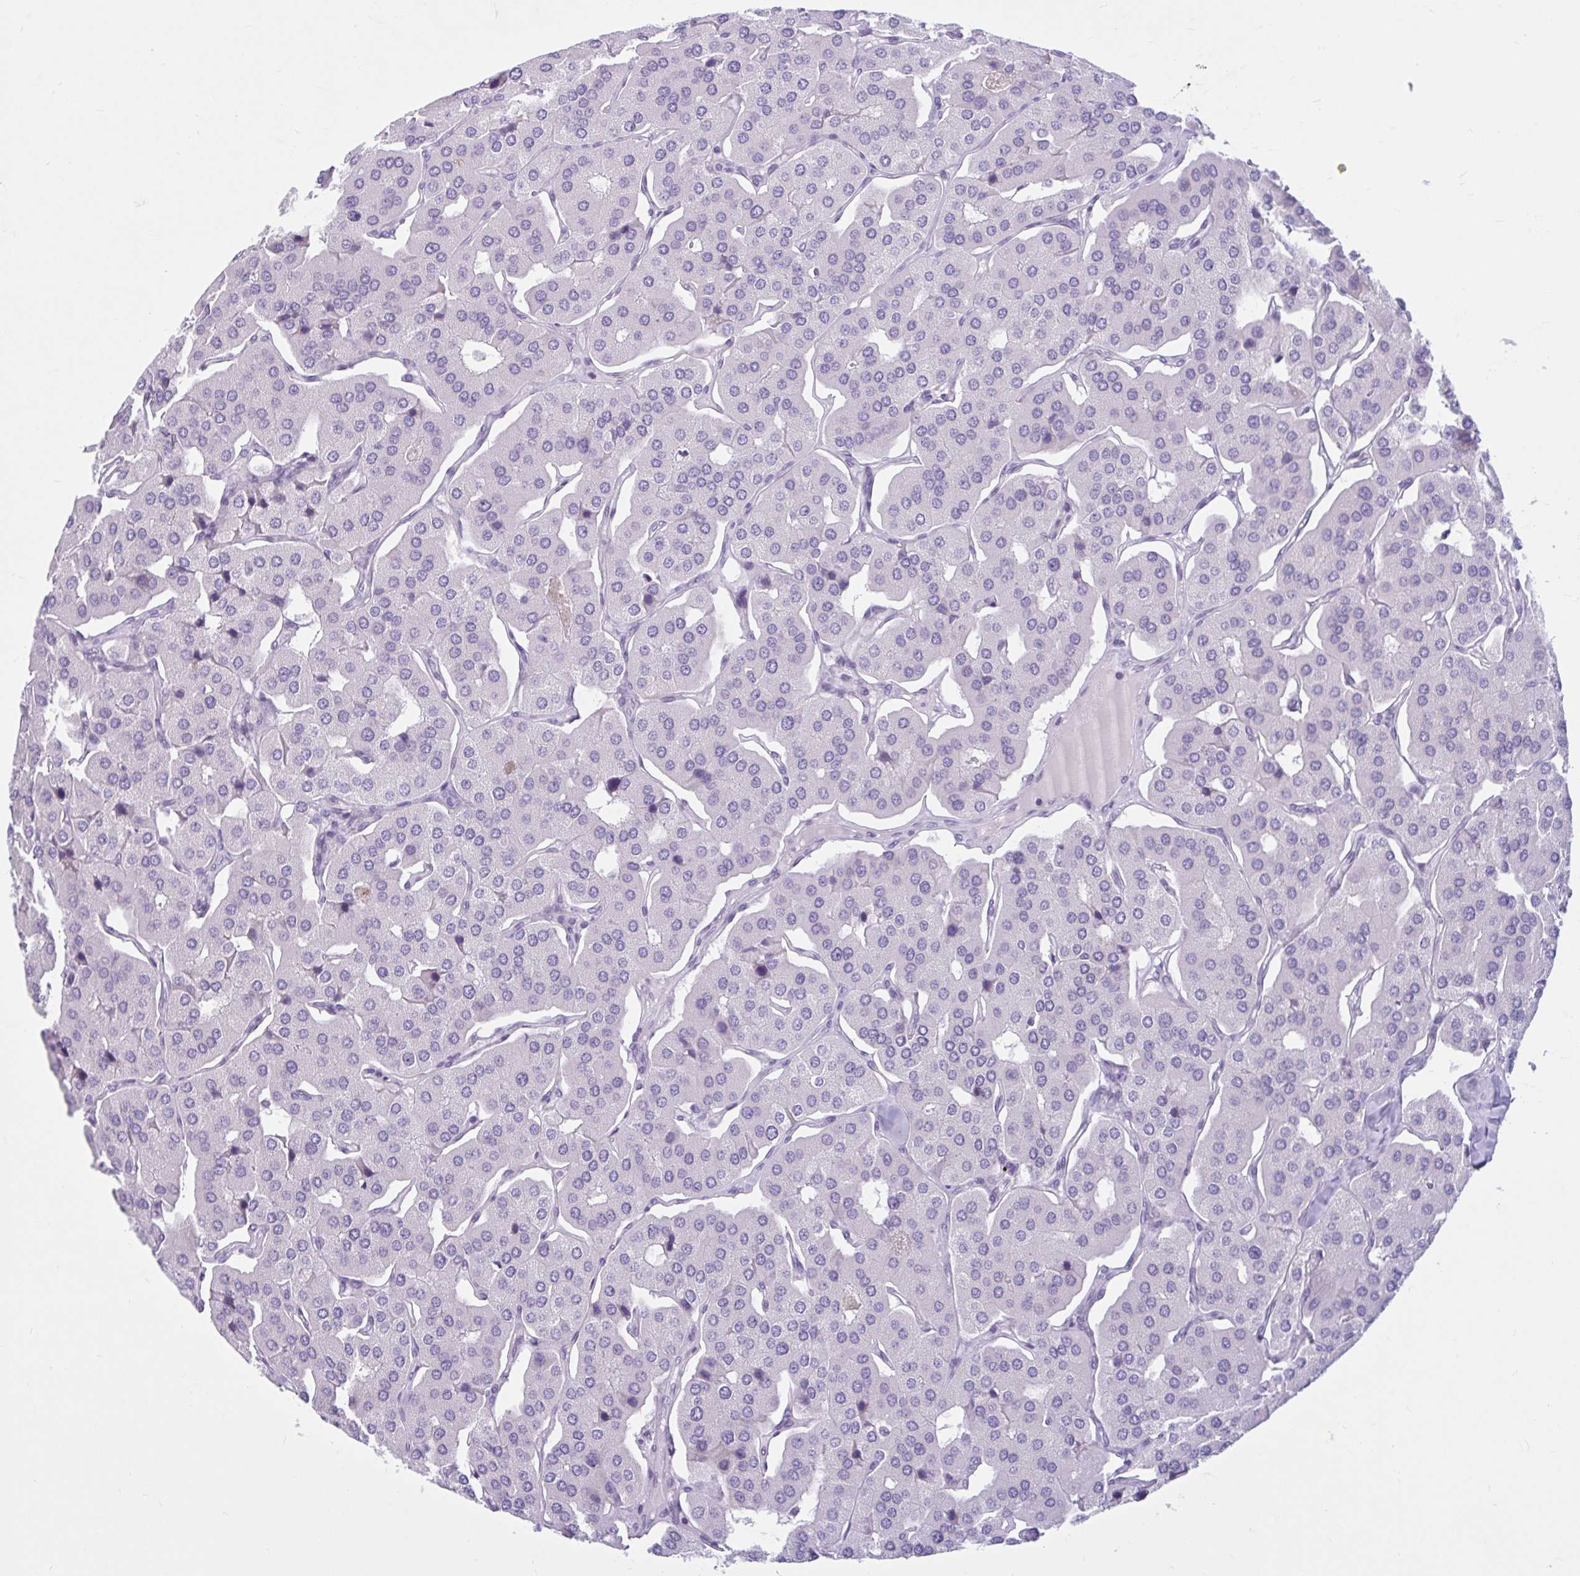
{"staining": {"intensity": "negative", "quantity": "none", "location": "none"}, "tissue": "parathyroid gland", "cell_type": "Glandular cells", "image_type": "normal", "snomed": [{"axis": "morphology", "description": "Normal tissue, NOS"}, {"axis": "morphology", "description": "Adenoma, NOS"}, {"axis": "topography", "description": "Parathyroid gland"}], "caption": "An immunohistochemistry (IHC) photomicrograph of unremarkable parathyroid gland is shown. There is no staining in glandular cells of parathyroid gland.", "gene": "FAM153A", "patient": {"sex": "female", "age": 86}}